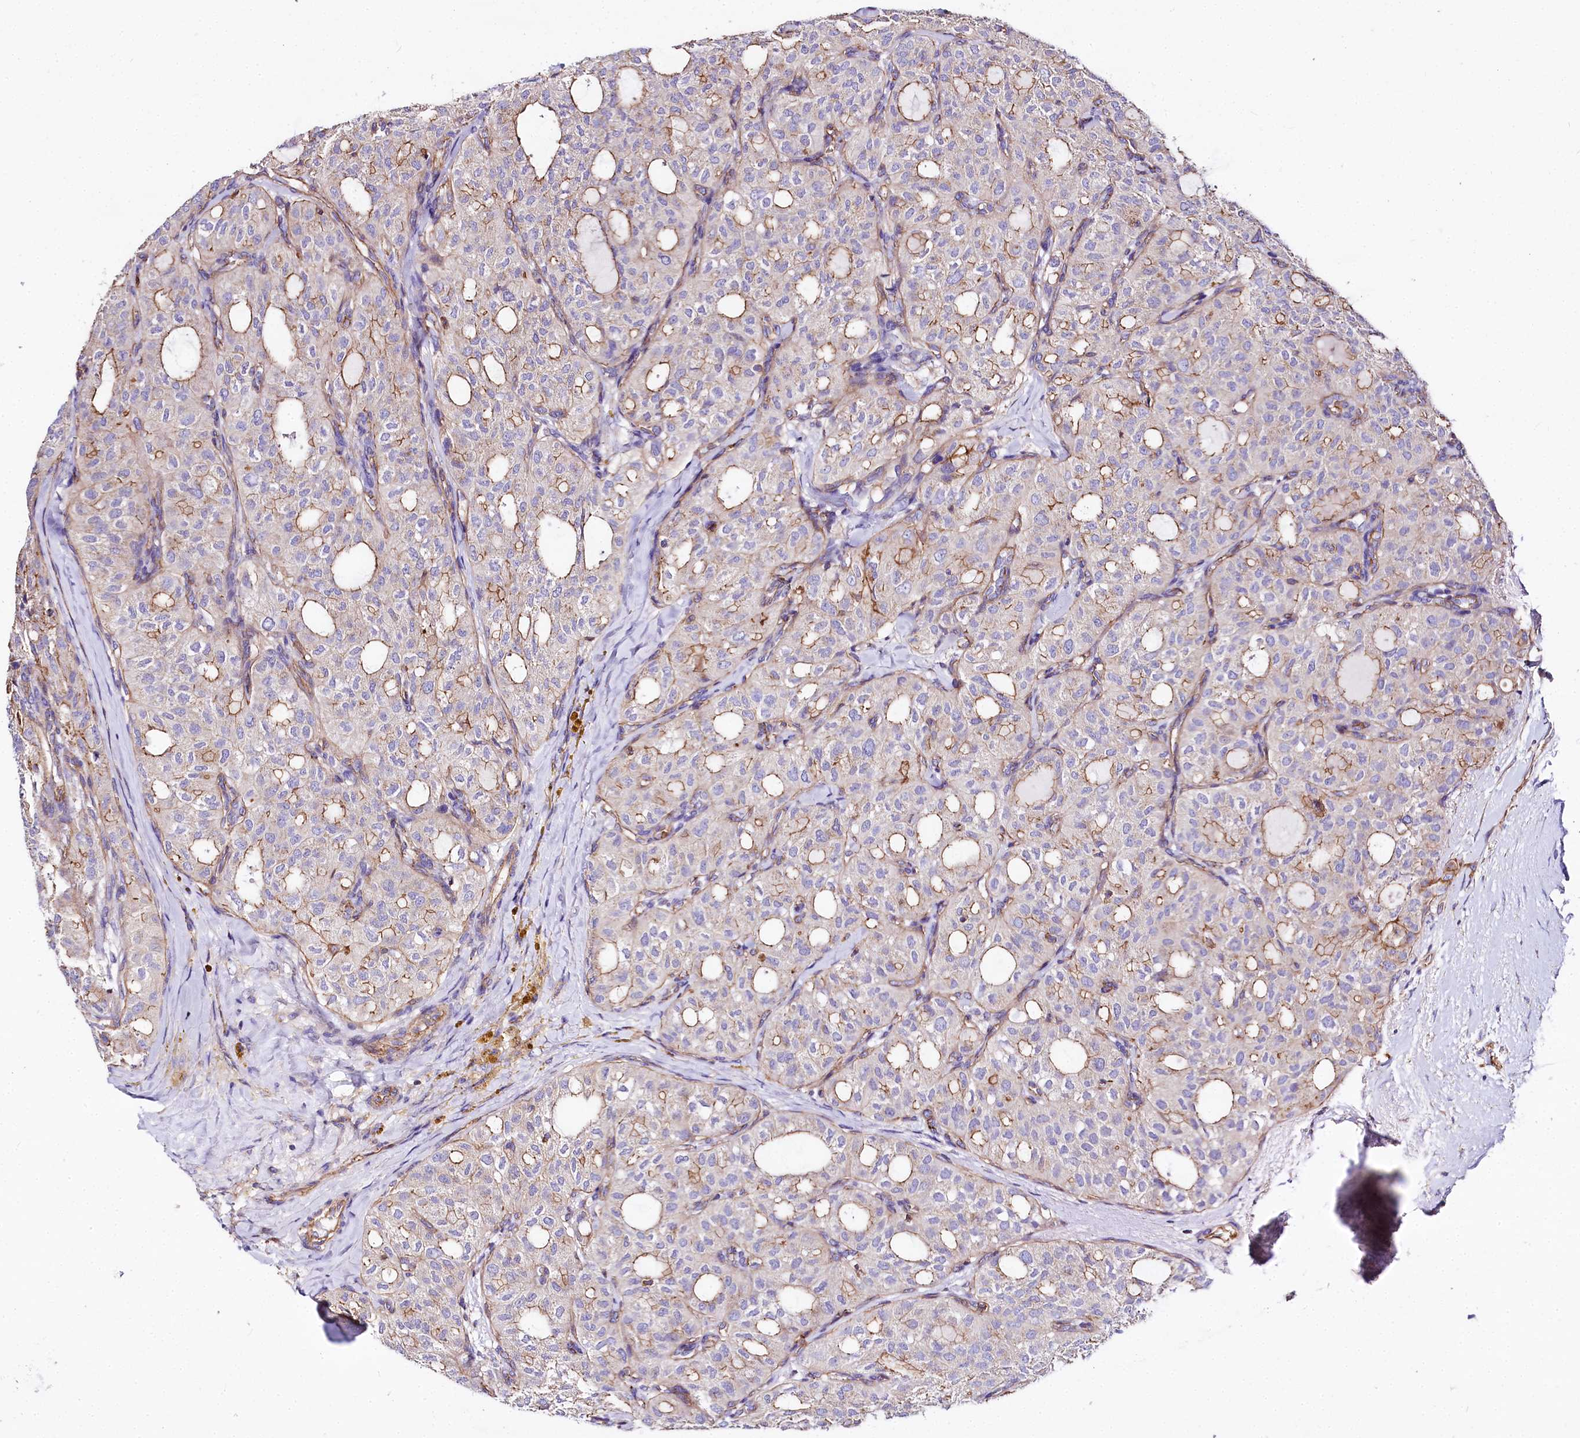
{"staining": {"intensity": "moderate", "quantity": "25%-75%", "location": "cytoplasmic/membranous"}, "tissue": "thyroid cancer", "cell_type": "Tumor cells", "image_type": "cancer", "snomed": [{"axis": "morphology", "description": "Follicular adenoma carcinoma, NOS"}, {"axis": "topography", "description": "Thyroid gland"}], "caption": "A brown stain labels moderate cytoplasmic/membranous expression of a protein in follicular adenoma carcinoma (thyroid) tumor cells.", "gene": "FCHSD2", "patient": {"sex": "male", "age": 75}}